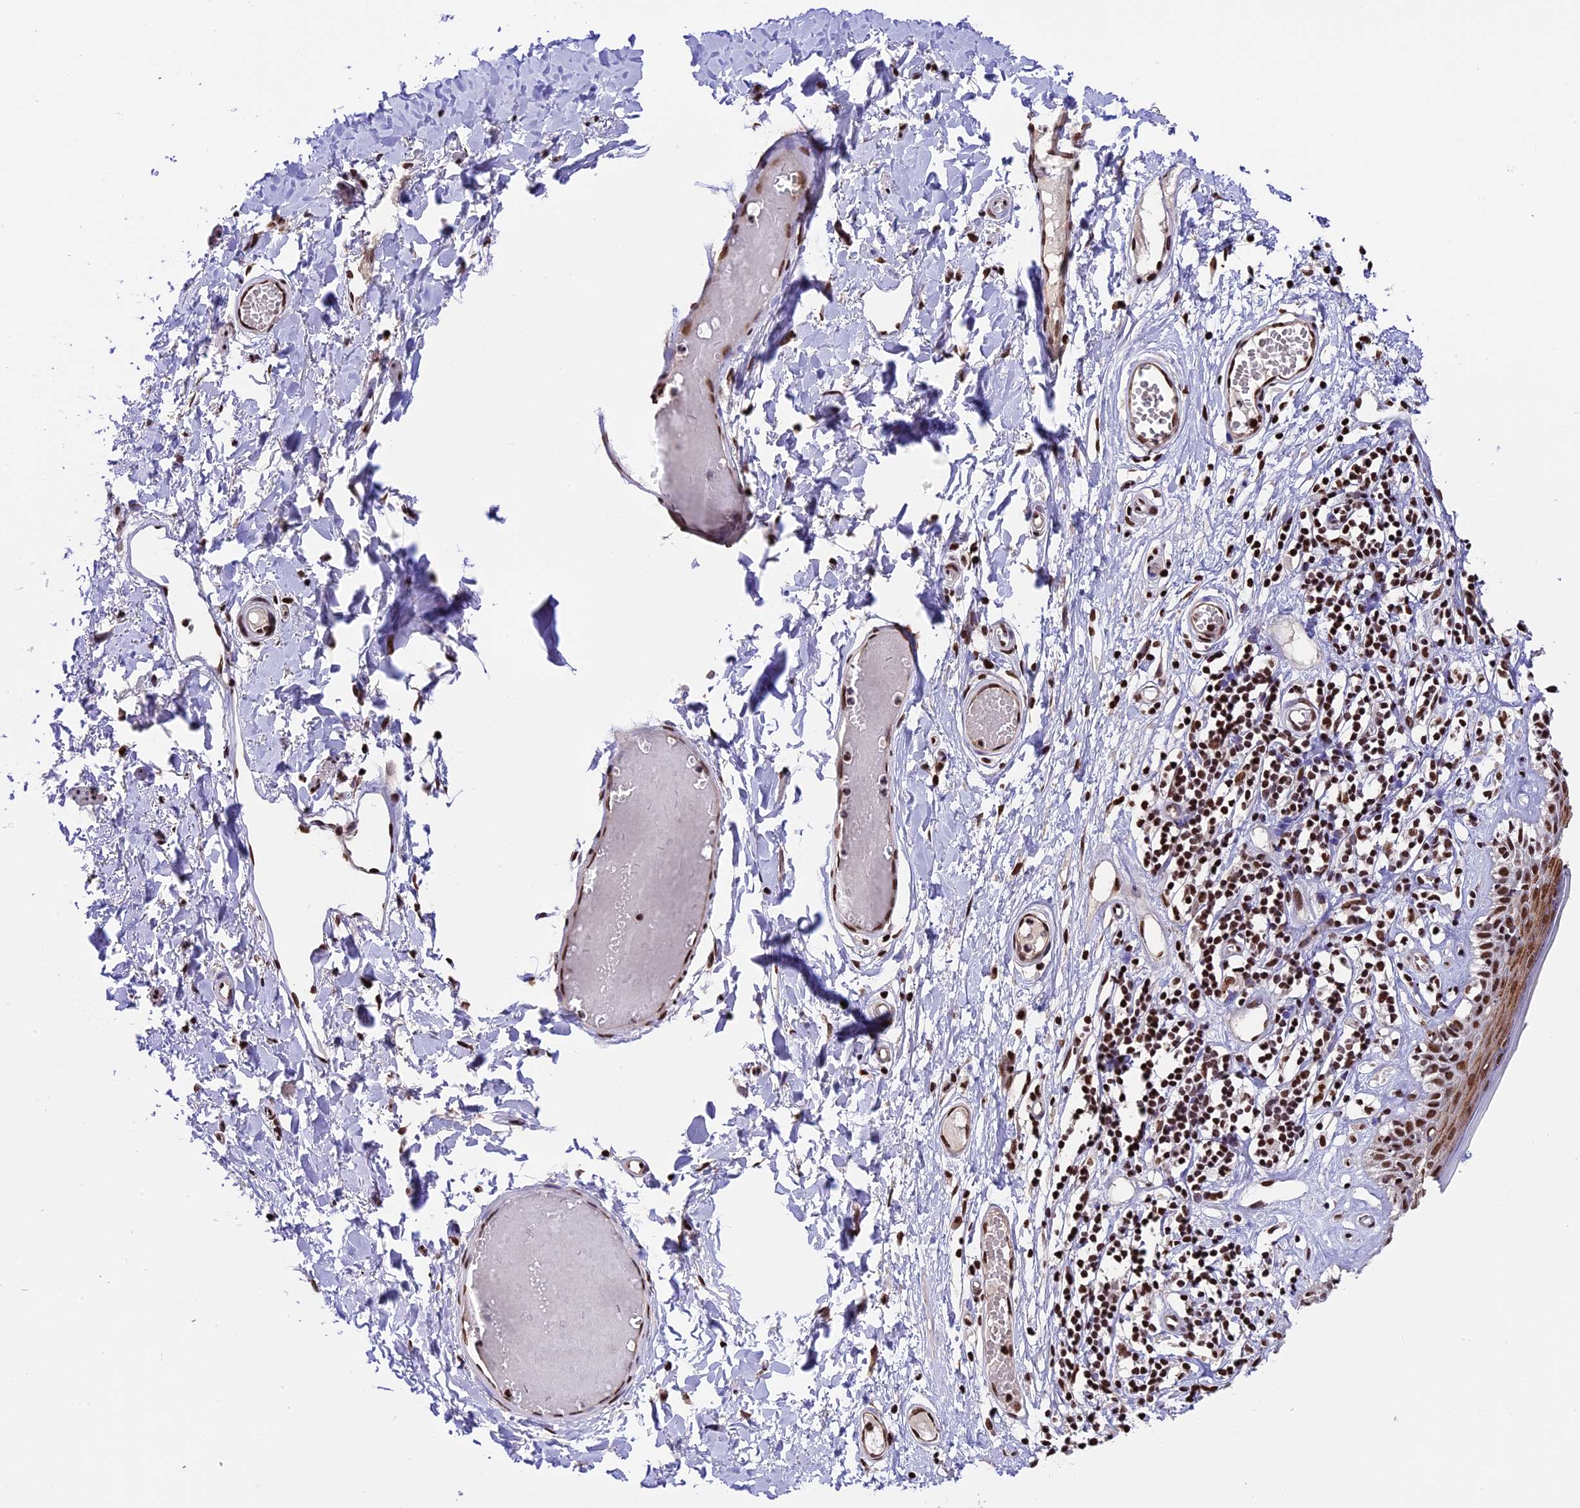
{"staining": {"intensity": "strong", "quantity": ">75%", "location": "cytoplasmic/membranous,nuclear"}, "tissue": "skin", "cell_type": "Epidermal cells", "image_type": "normal", "snomed": [{"axis": "morphology", "description": "Normal tissue, NOS"}, {"axis": "topography", "description": "Adipose tissue"}, {"axis": "topography", "description": "Vascular tissue"}, {"axis": "topography", "description": "Vulva"}, {"axis": "topography", "description": "Peripheral nerve tissue"}], "caption": "Immunohistochemistry of benign human skin exhibits high levels of strong cytoplasmic/membranous,nuclear staining in approximately >75% of epidermal cells.", "gene": "POLR3E", "patient": {"sex": "female", "age": 86}}